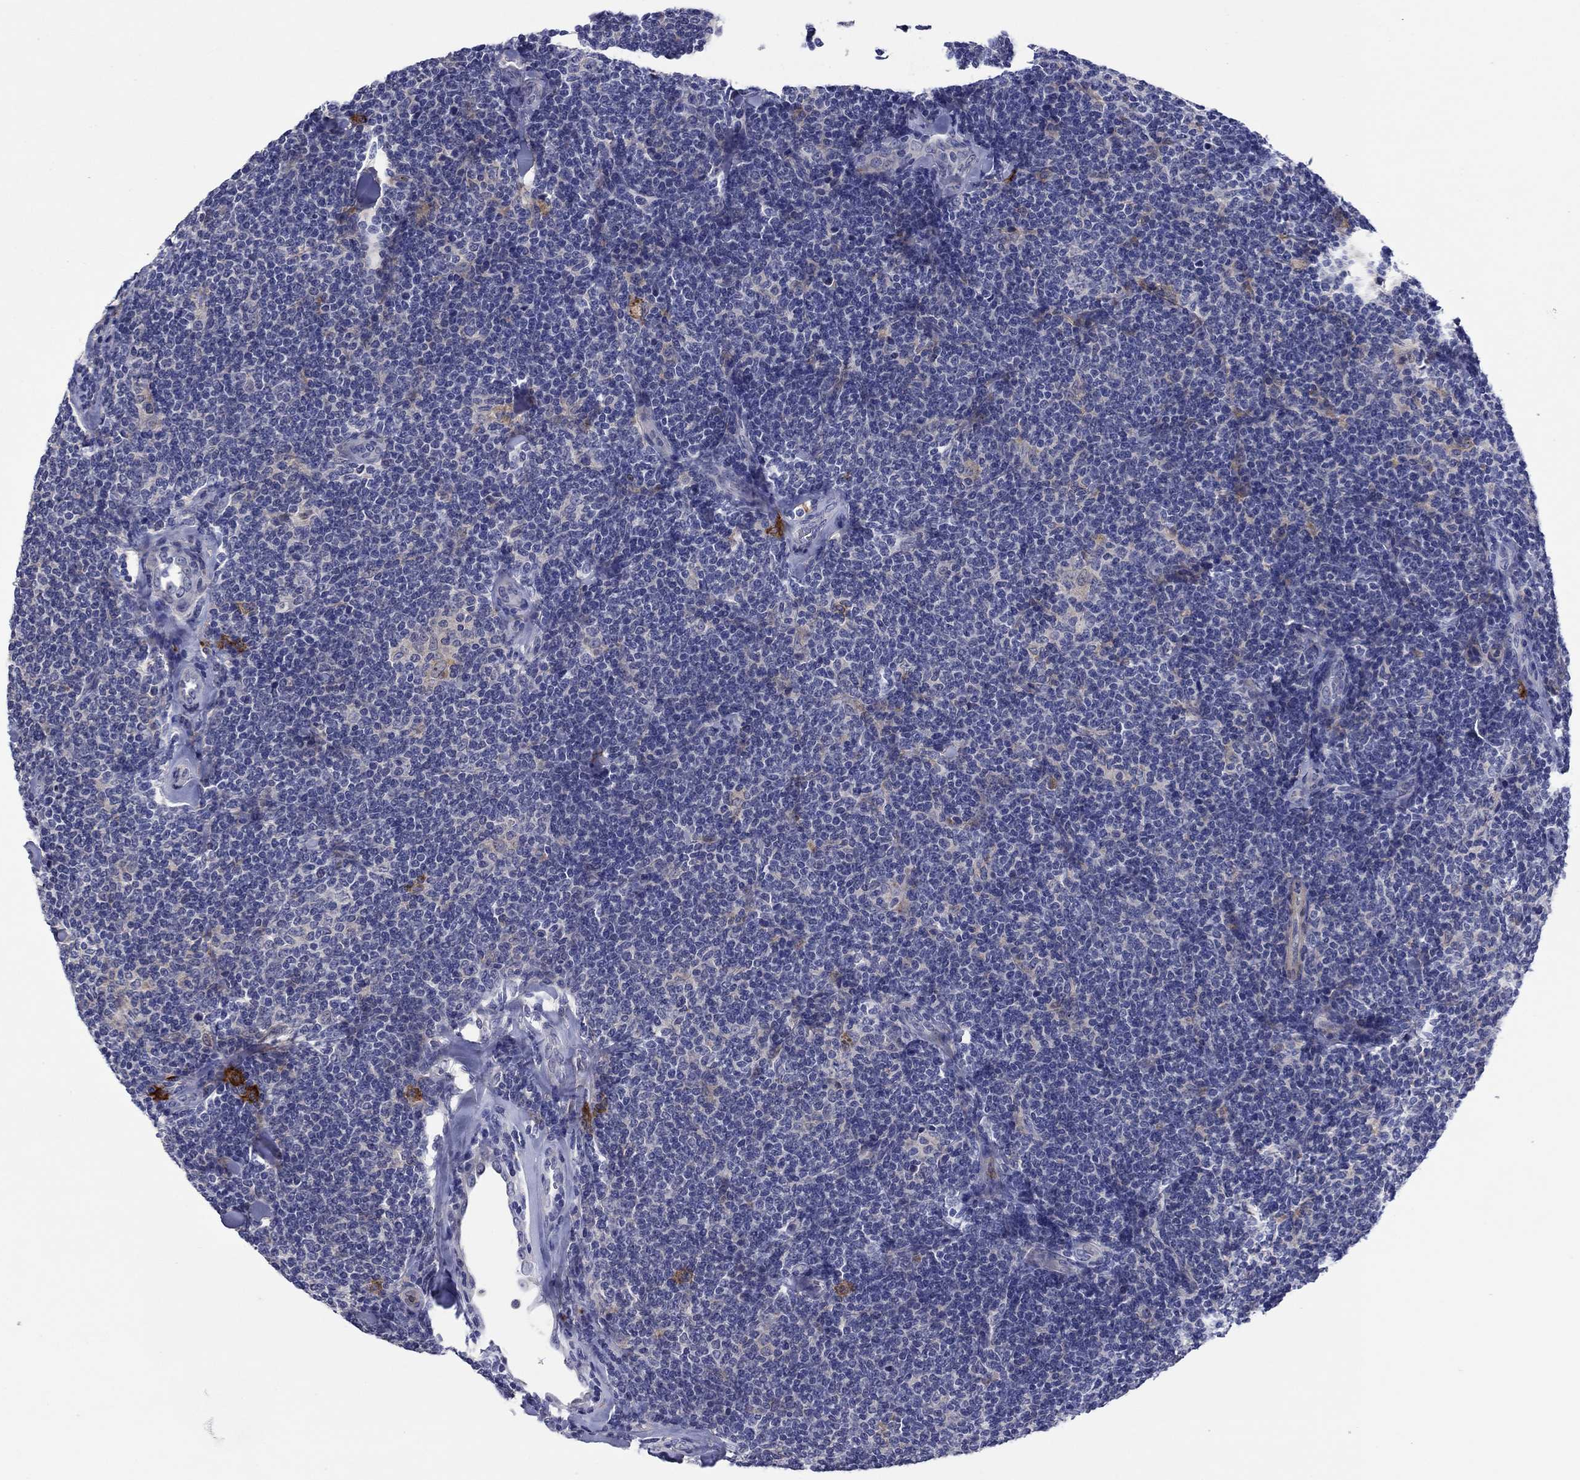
{"staining": {"intensity": "negative", "quantity": "none", "location": "none"}, "tissue": "lymphoma", "cell_type": "Tumor cells", "image_type": "cancer", "snomed": [{"axis": "morphology", "description": "Malignant lymphoma, non-Hodgkin's type, Low grade"}, {"axis": "topography", "description": "Lymph node"}], "caption": "The histopathology image exhibits no significant expression in tumor cells of malignant lymphoma, non-Hodgkin's type (low-grade). (DAB immunohistochemistry (IHC) visualized using brightfield microscopy, high magnification).", "gene": "HDC", "patient": {"sex": "female", "age": 56}}